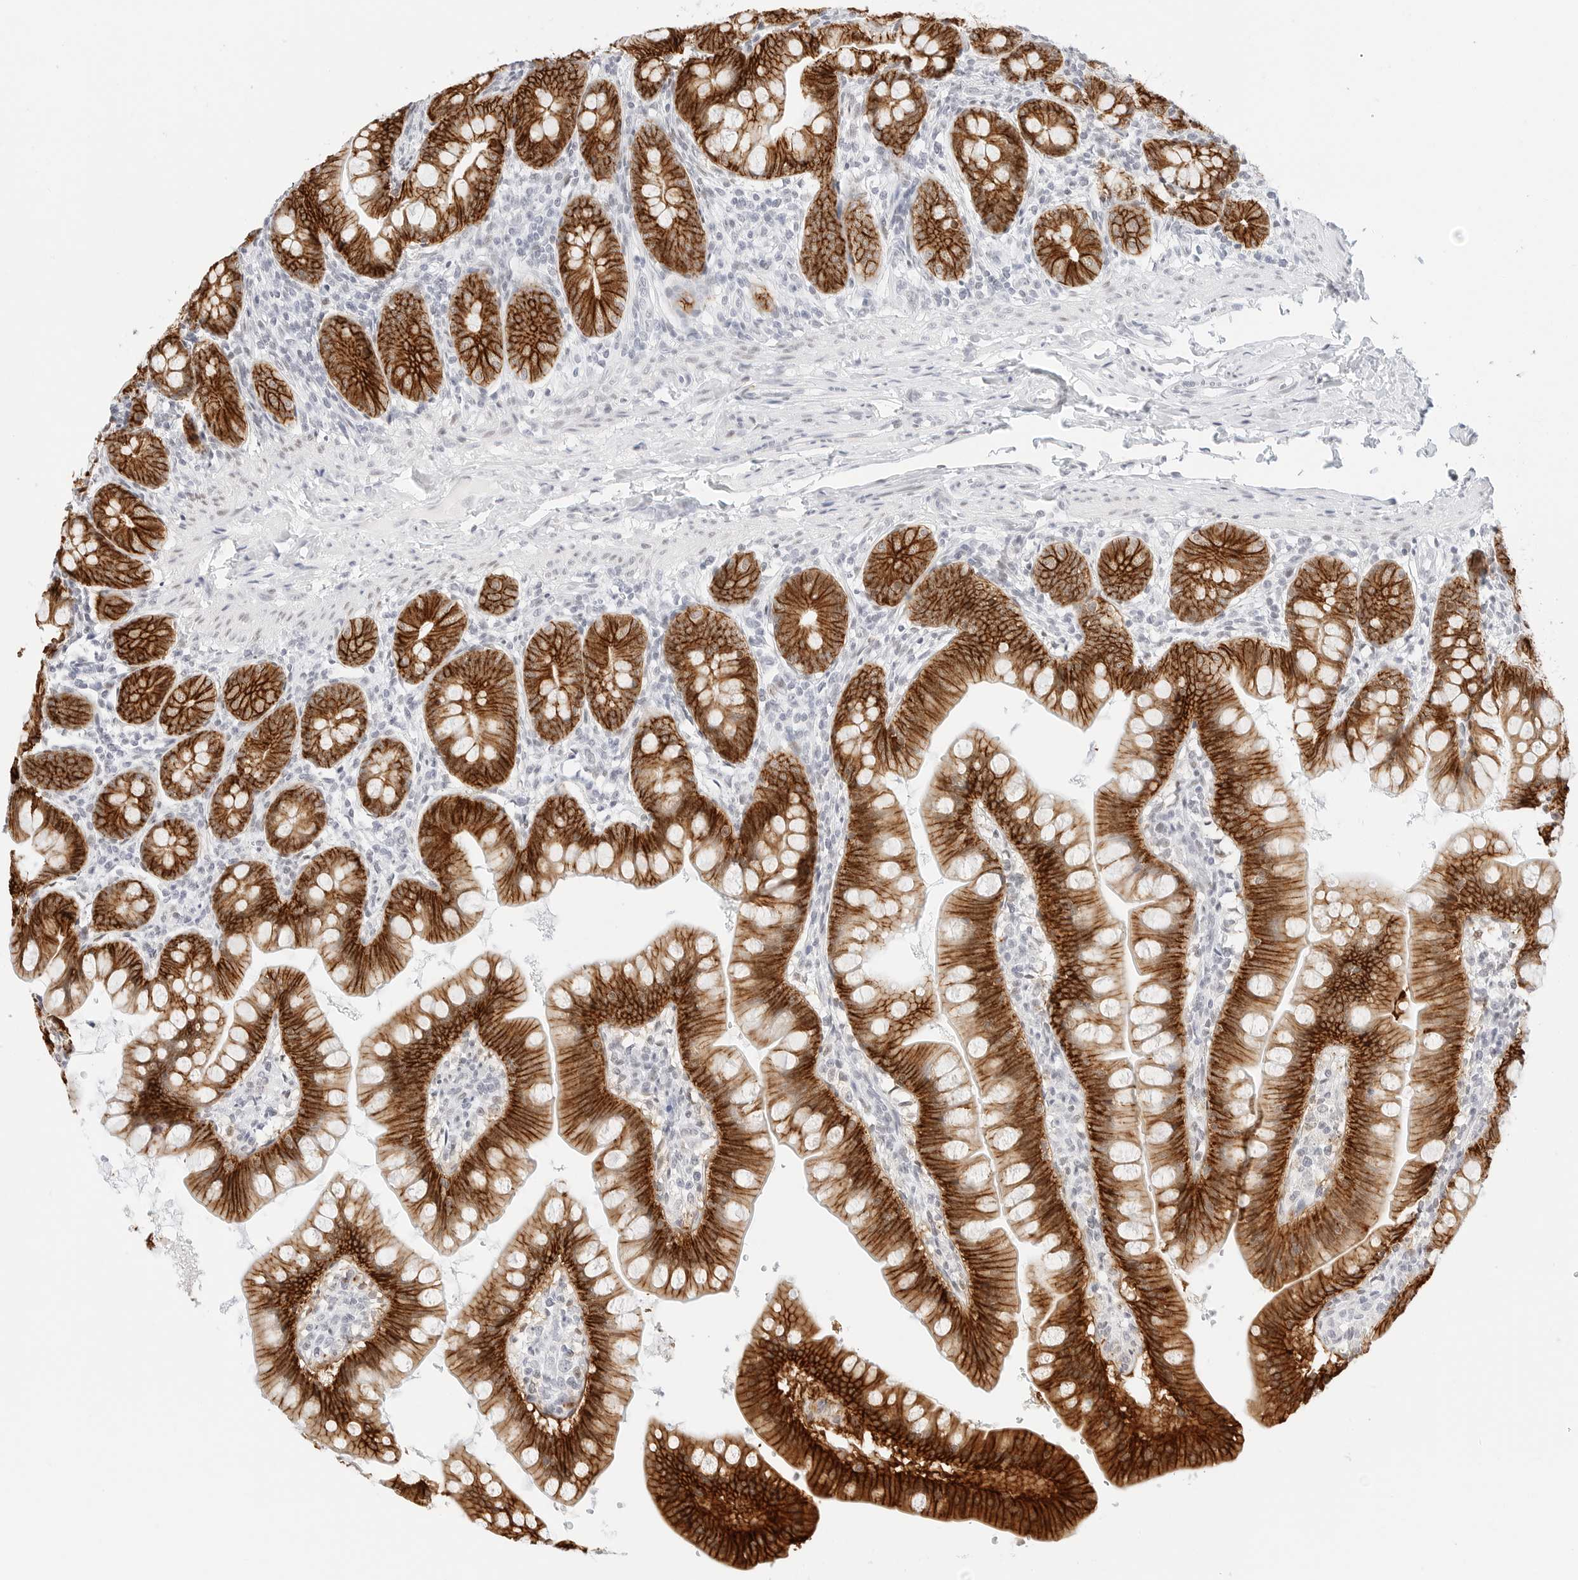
{"staining": {"intensity": "strong", "quantity": ">75%", "location": "cytoplasmic/membranous"}, "tissue": "small intestine", "cell_type": "Glandular cells", "image_type": "normal", "snomed": [{"axis": "morphology", "description": "Normal tissue, NOS"}, {"axis": "topography", "description": "Small intestine"}], "caption": "Glandular cells show high levels of strong cytoplasmic/membranous positivity in approximately >75% of cells in benign small intestine. Using DAB (3,3'-diaminobenzidine) (brown) and hematoxylin (blue) stains, captured at high magnification using brightfield microscopy.", "gene": "CDH1", "patient": {"sex": "male", "age": 7}}